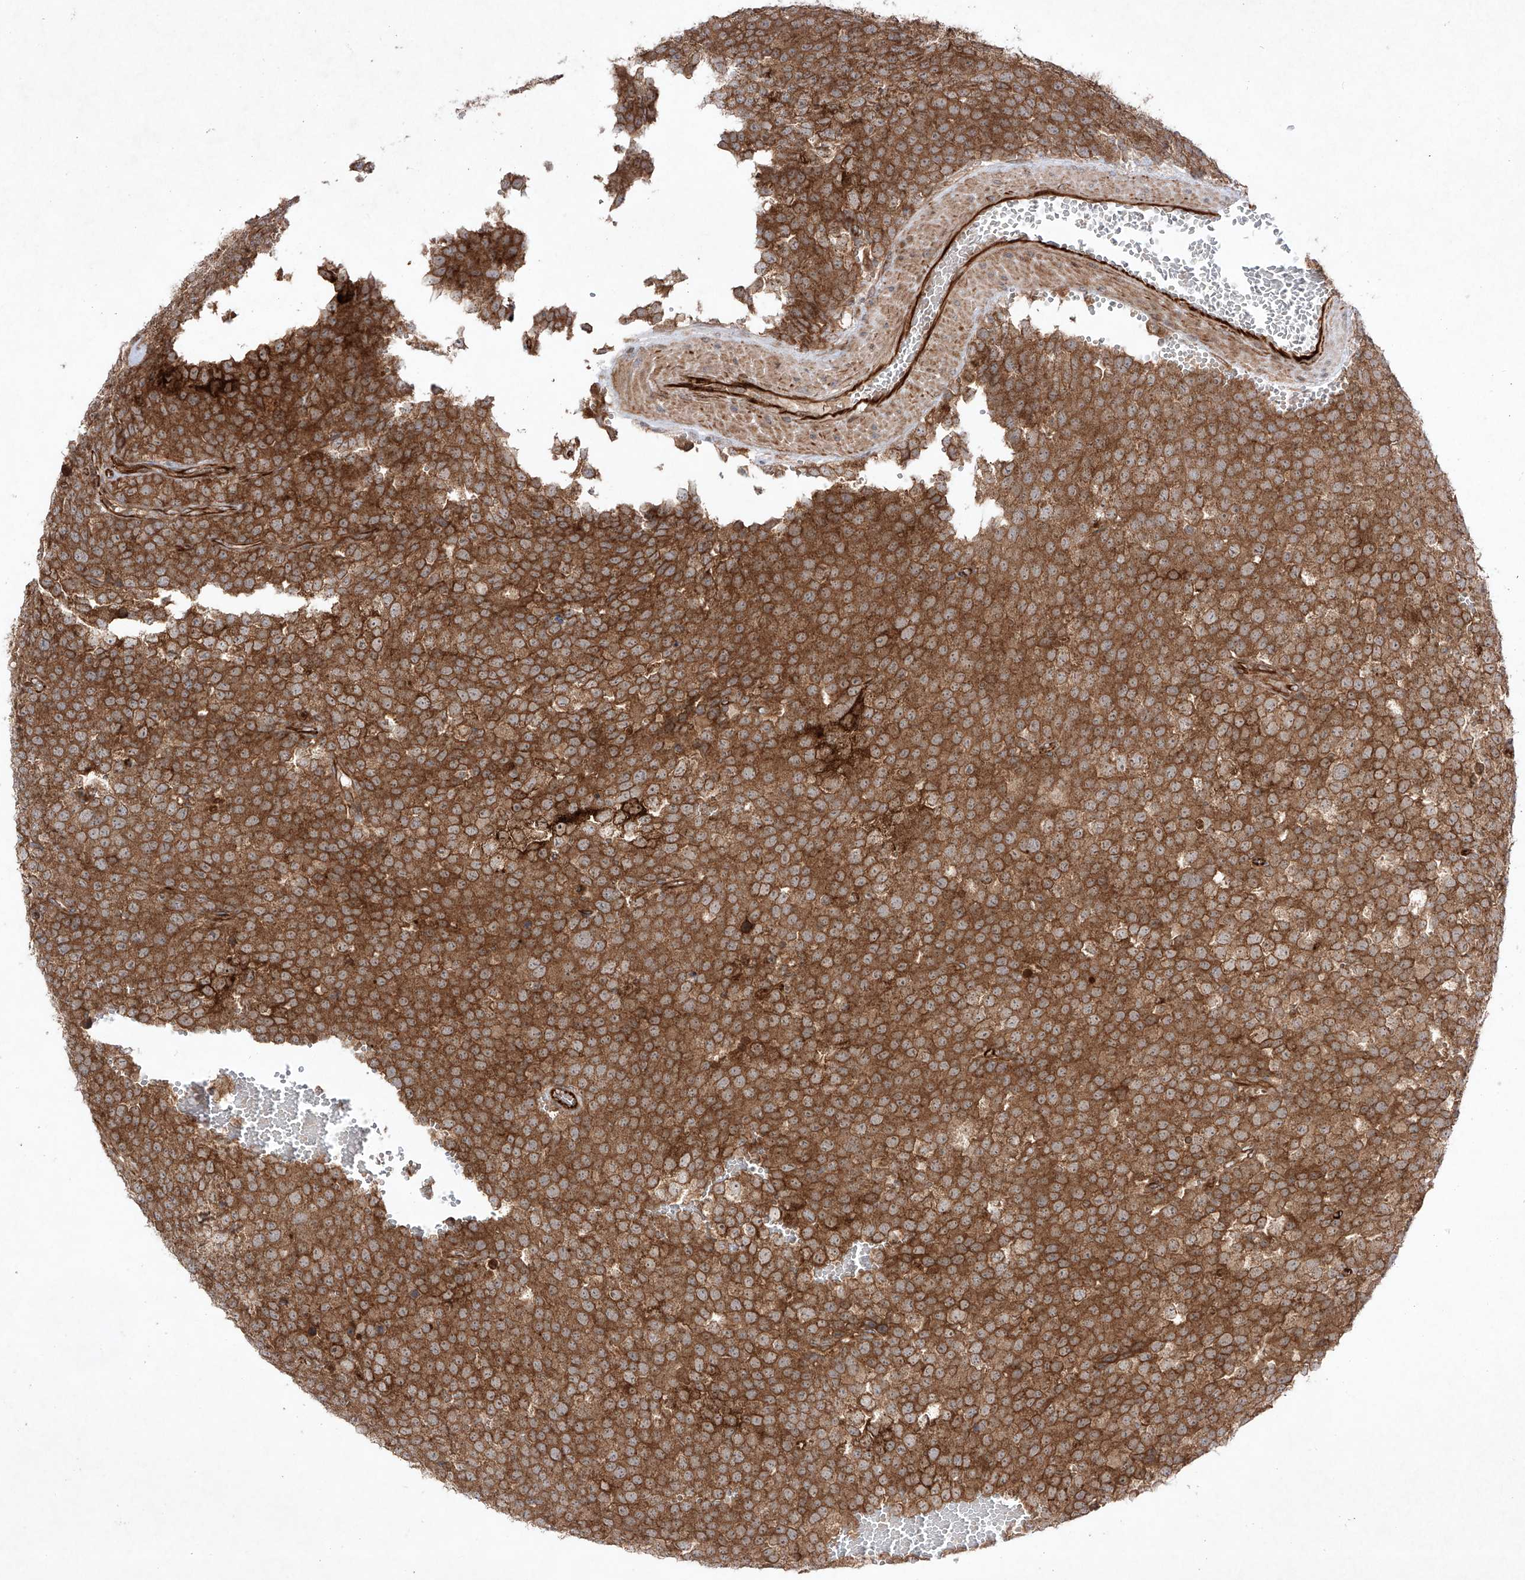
{"staining": {"intensity": "strong", "quantity": ">75%", "location": "cytoplasmic/membranous"}, "tissue": "testis cancer", "cell_type": "Tumor cells", "image_type": "cancer", "snomed": [{"axis": "morphology", "description": "Seminoma, NOS"}, {"axis": "topography", "description": "Testis"}], "caption": "Testis cancer (seminoma) stained with a brown dye shows strong cytoplasmic/membranous positive expression in approximately >75% of tumor cells.", "gene": "YKT6", "patient": {"sex": "male", "age": 71}}